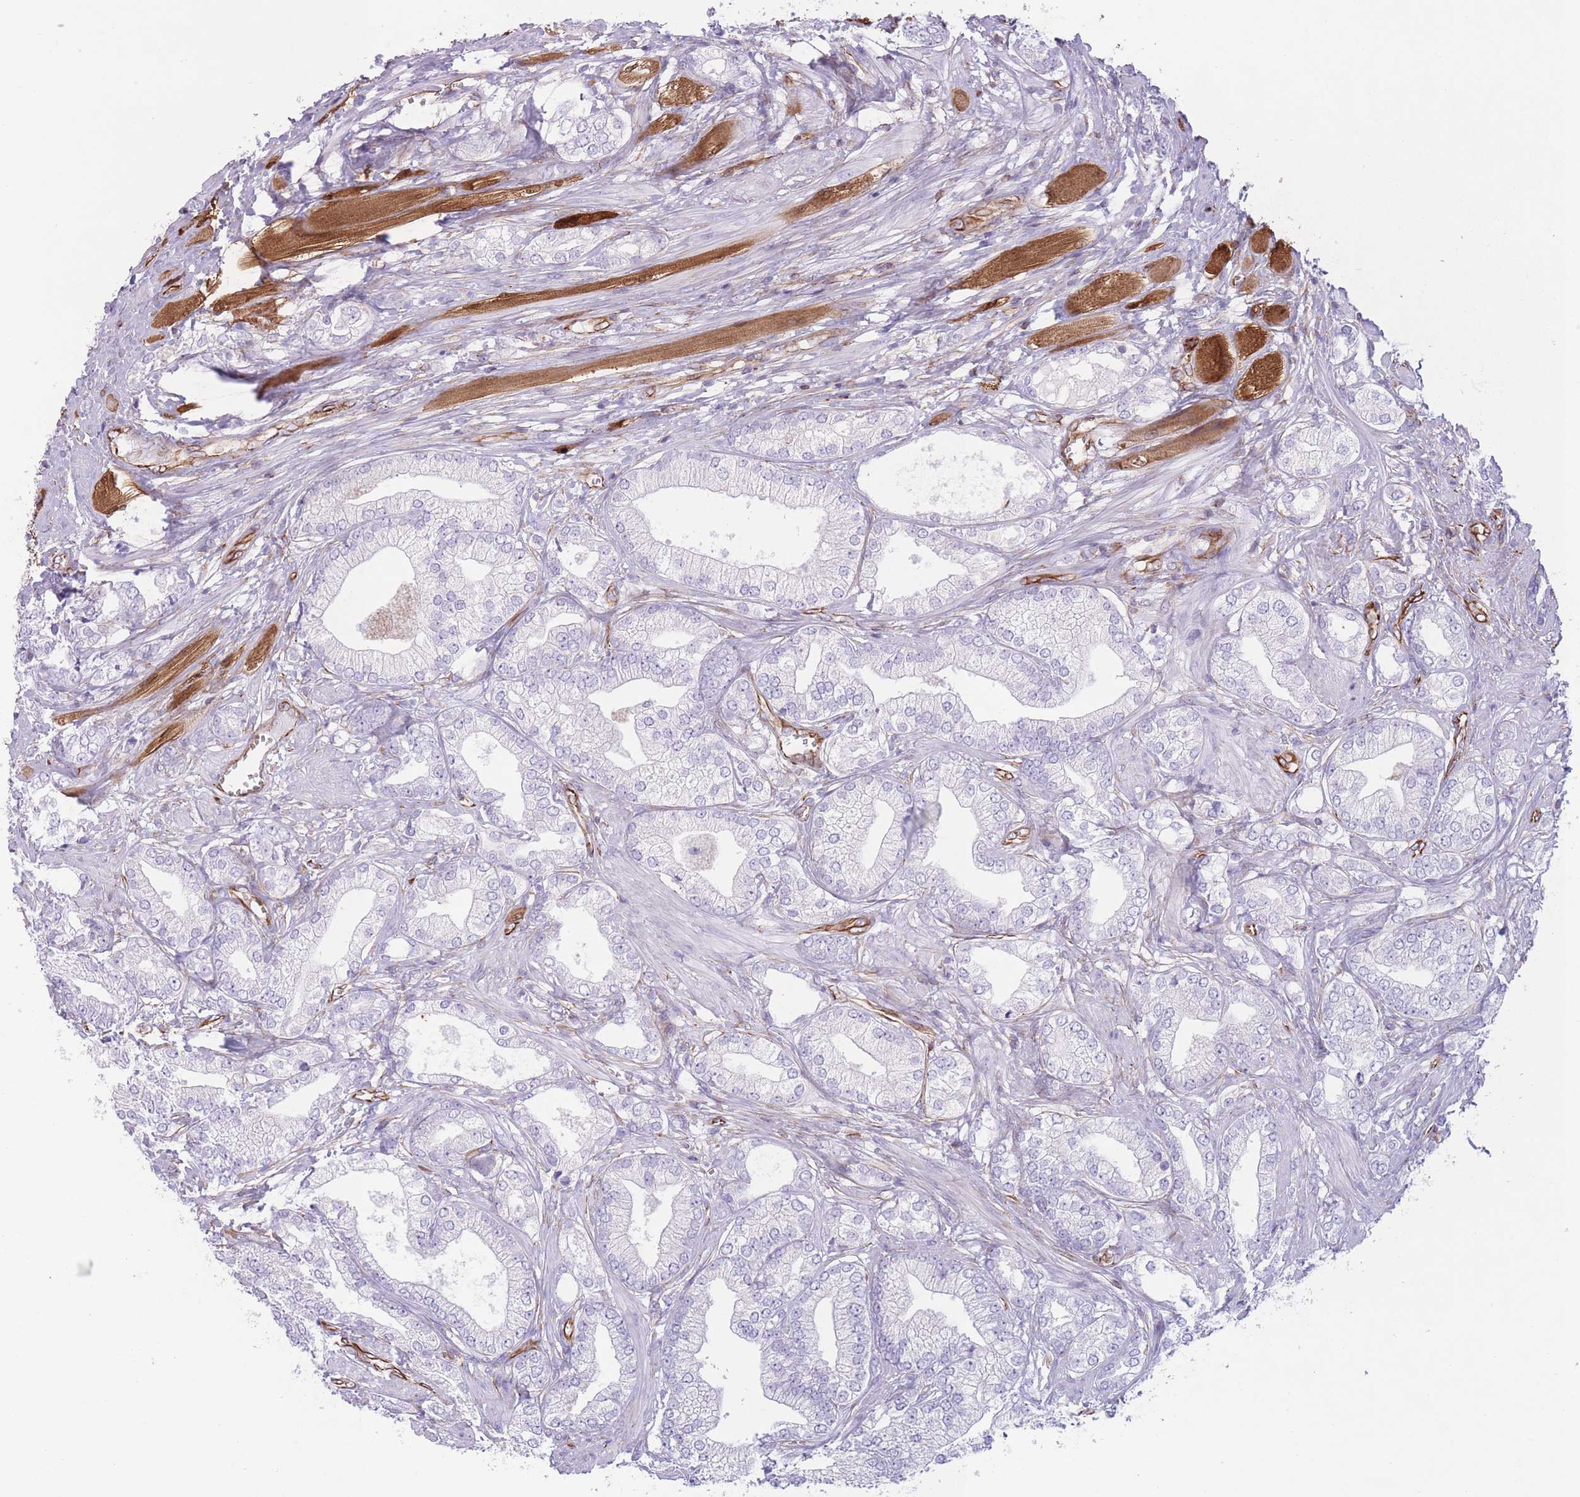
{"staining": {"intensity": "negative", "quantity": "none", "location": "none"}, "tissue": "prostate cancer", "cell_type": "Tumor cells", "image_type": "cancer", "snomed": [{"axis": "morphology", "description": "Adenocarcinoma, High grade"}, {"axis": "topography", "description": "Prostate"}], "caption": "Protein analysis of prostate adenocarcinoma (high-grade) demonstrates no significant positivity in tumor cells.", "gene": "PTCD1", "patient": {"sex": "male", "age": 50}}